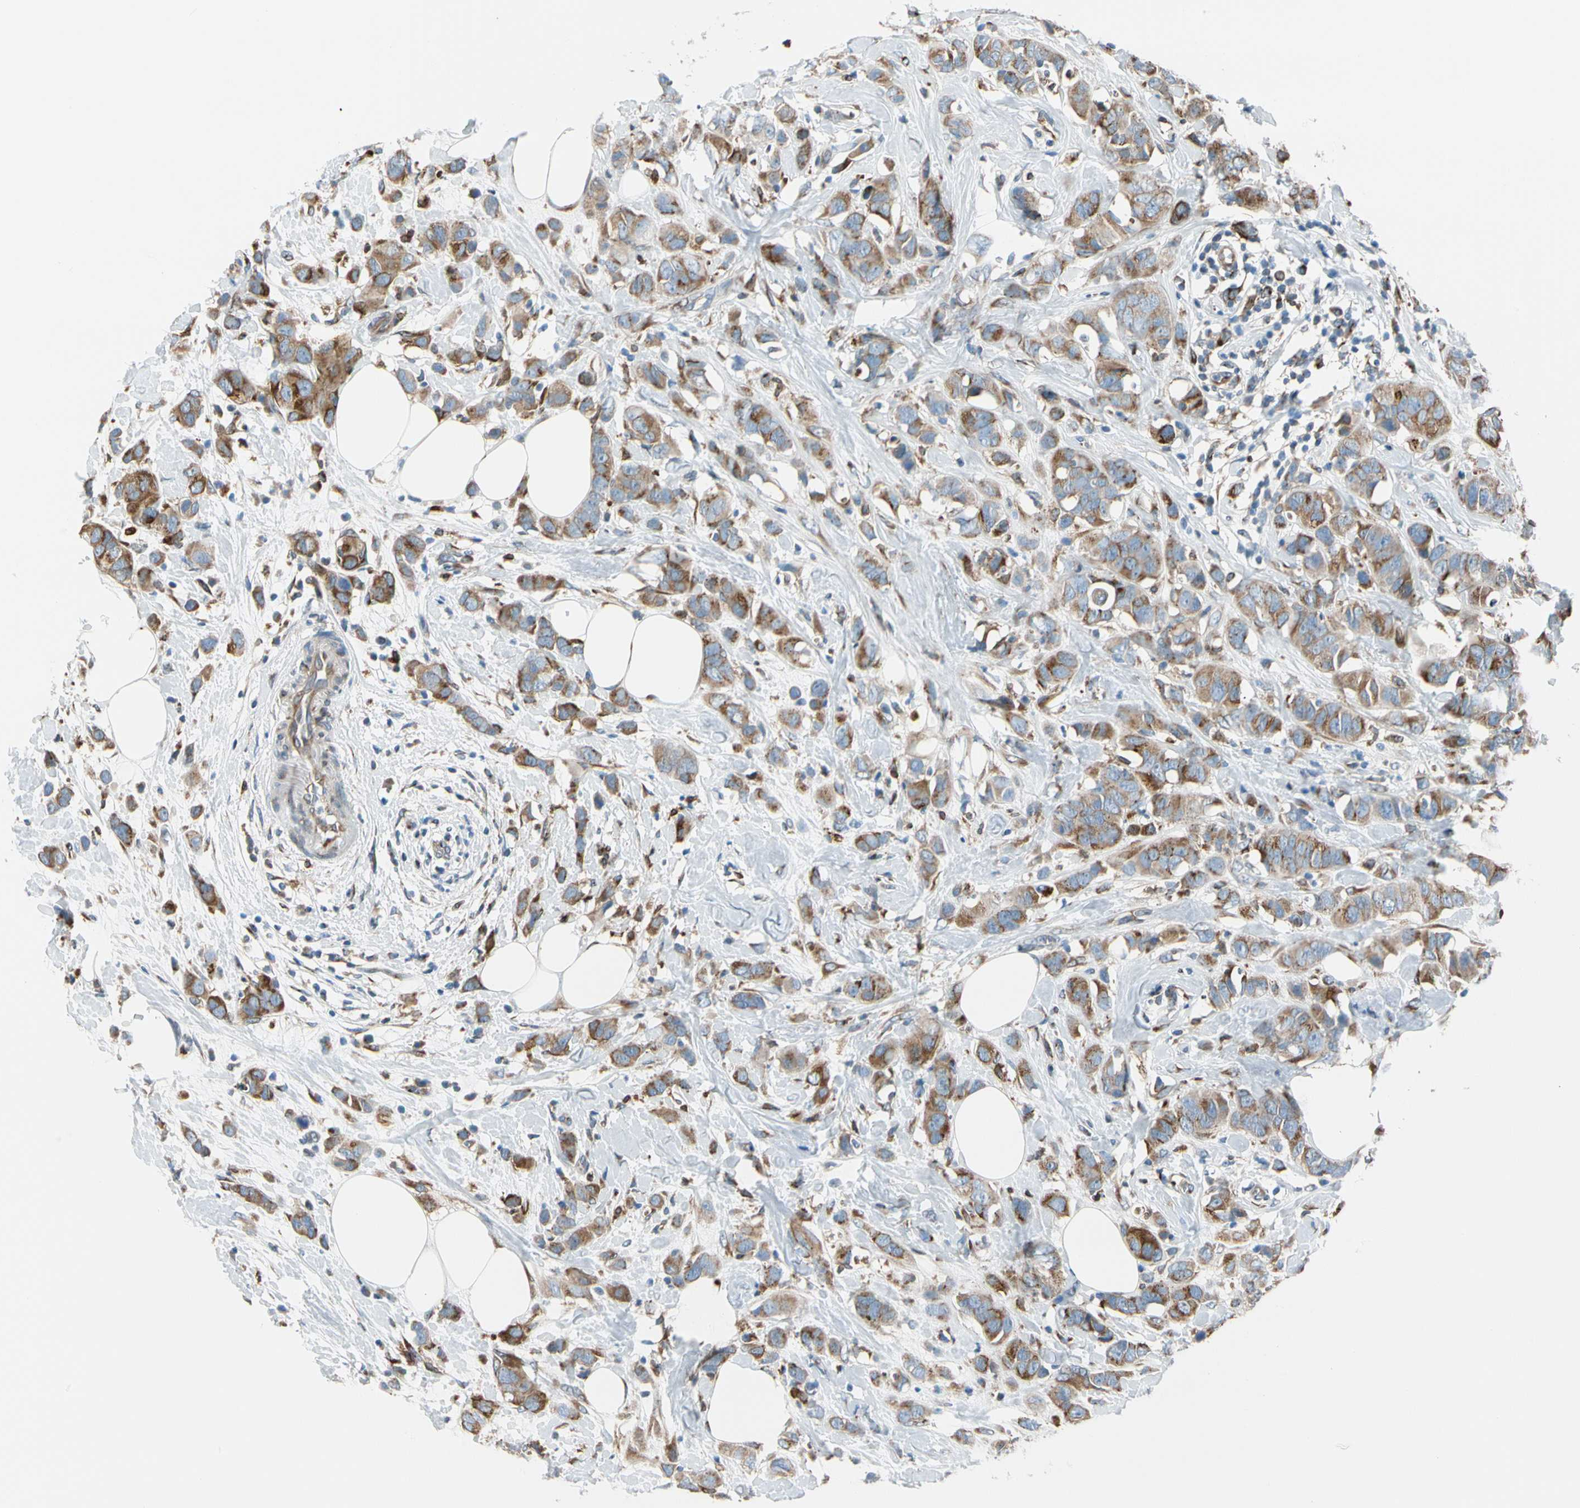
{"staining": {"intensity": "moderate", "quantity": ">75%", "location": "cytoplasmic/membranous"}, "tissue": "breast cancer", "cell_type": "Tumor cells", "image_type": "cancer", "snomed": [{"axis": "morphology", "description": "Normal tissue, NOS"}, {"axis": "morphology", "description": "Duct carcinoma"}, {"axis": "topography", "description": "Breast"}], "caption": "Invasive ductal carcinoma (breast) stained for a protein displays moderate cytoplasmic/membranous positivity in tumor cells. (Brightfield microscopy of DAB IHC at high magnification).", "gene": "NUCB1", "patient": {"sex": "female", "age": 50}}